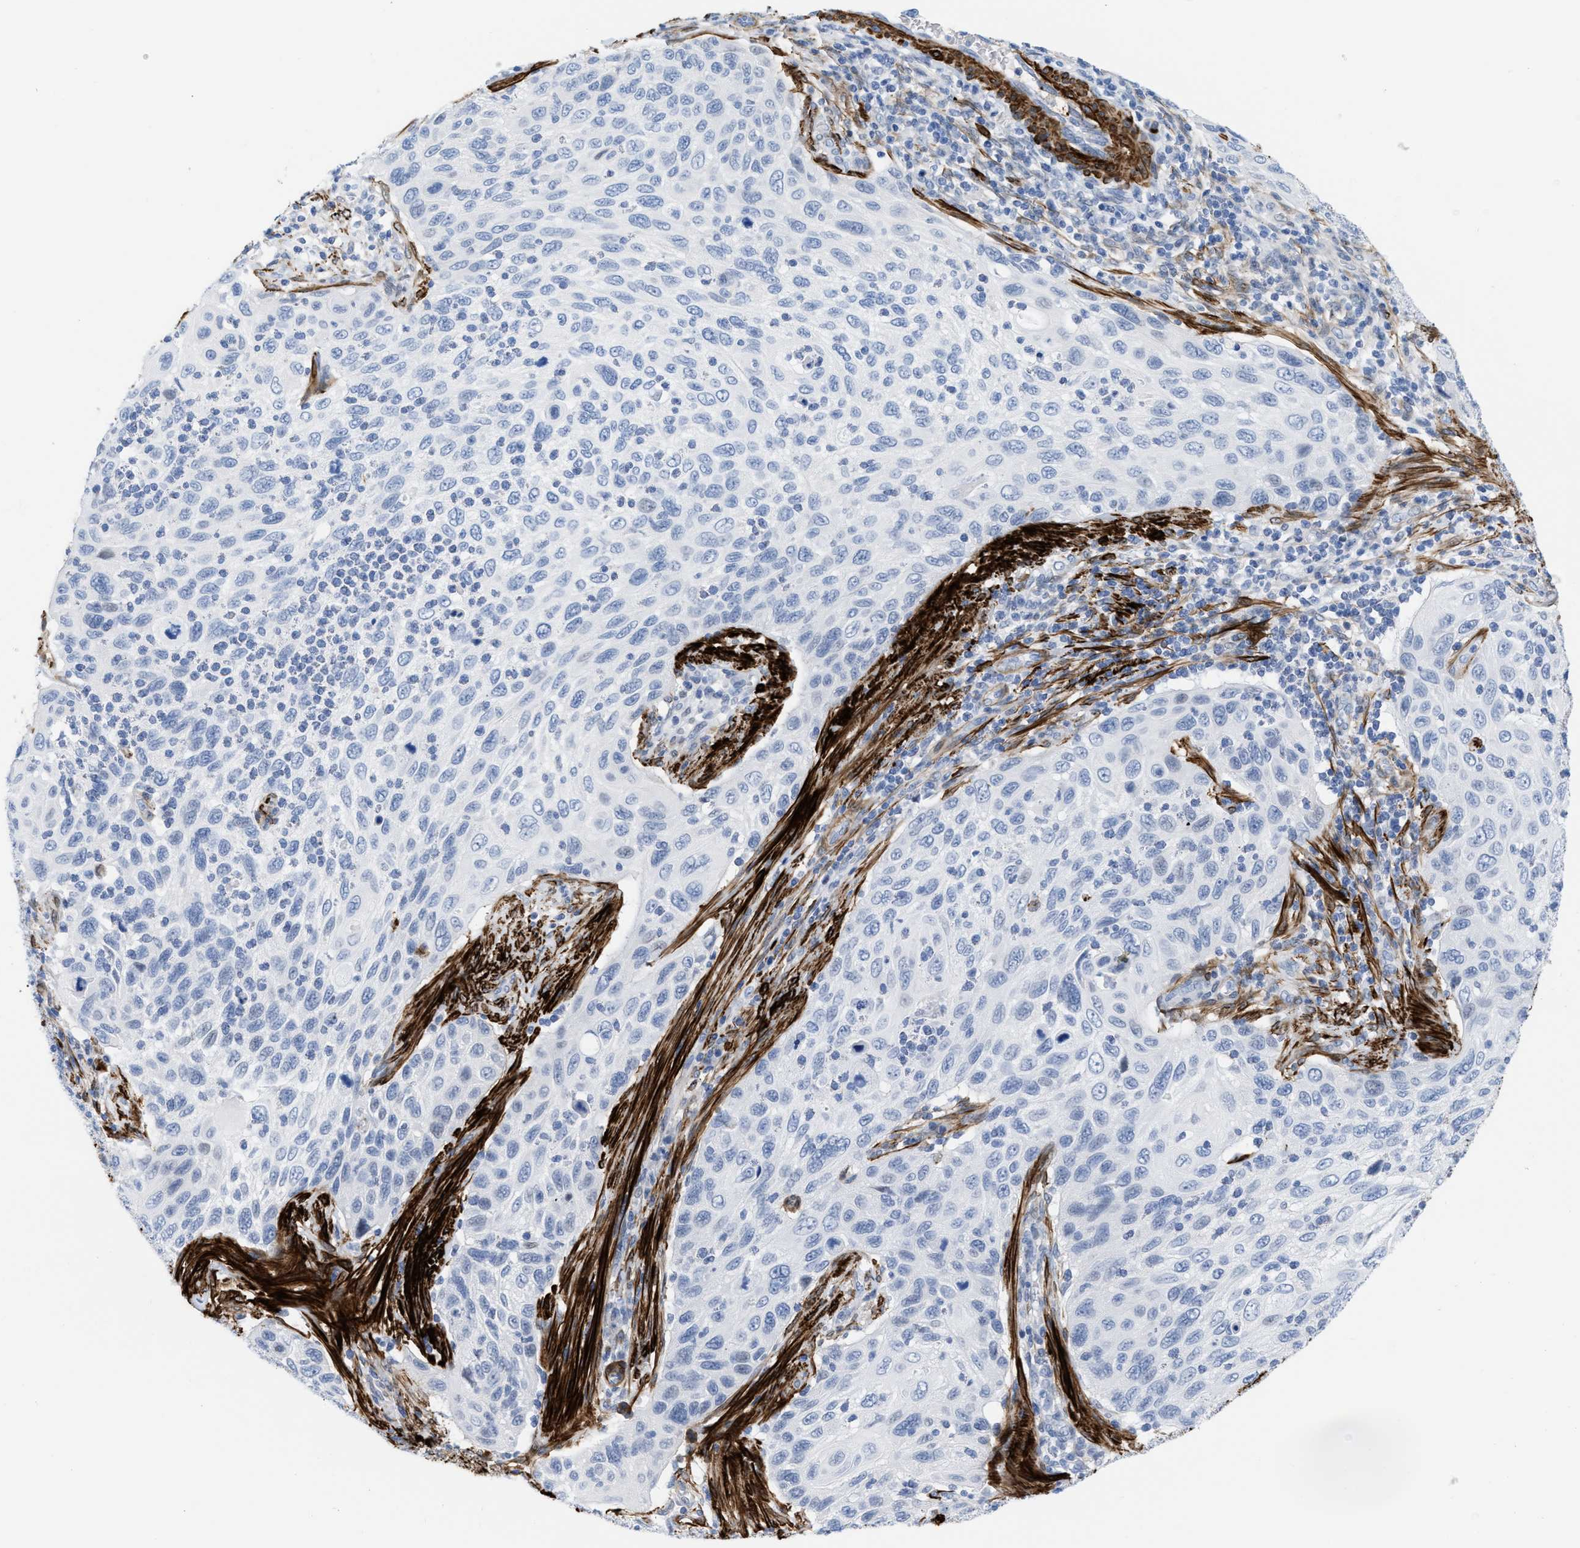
{"staining": {"intensity": "negative", "quantity": "none", "location": "none"}, "tissue": "cervical cancer", "cell_type": "Tumor cells", "image_type": "cancer", "snomed": [{"axis": "morphology", "description": "Squamous cell carcinoma, NOS"}, {"axis": "topography", "description": "Cervix"}], "caption": "A high-resolution image shows IHC staining of cervical squamous cell carcinoma, which exhibits no significant positivity in tumor cells.", "gene": "TAGLN", "patient": {"sex": "female", "age": 70}}